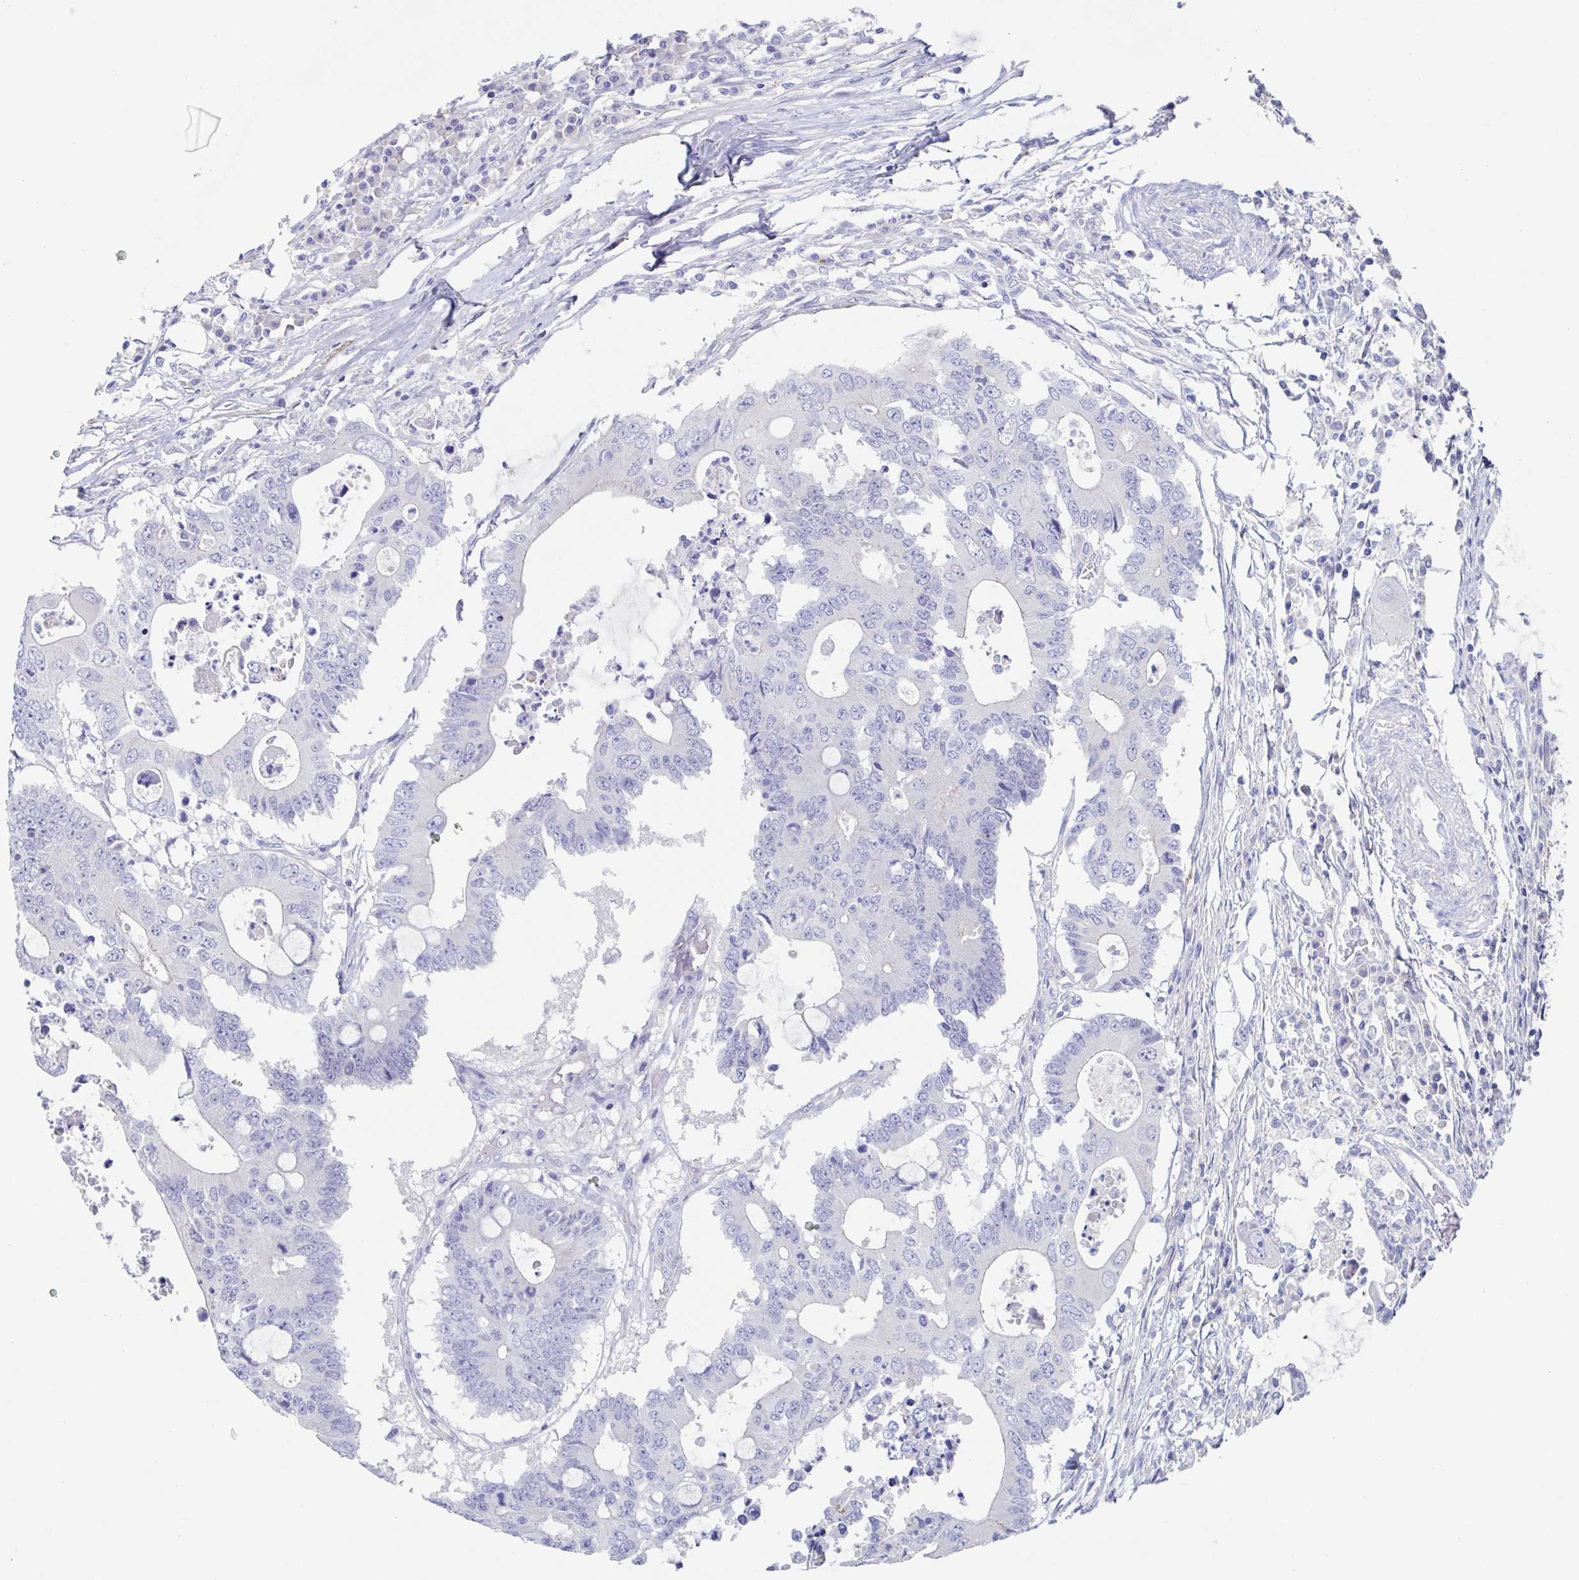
{"staining": {"intensity": "negative", "quantity": "none", "location": "none"}, "tissue": "colorectal cancer", "cell_type": "Tumor cells", "image_type": "cancer", "snomed": [{"axis": "morphology", "description": "Adenocarcinoma, NOS"}, {"axis": "topography", "description": "Colon"}], "caption": "Photomicrograph shows no significant protein positivity in tumor cells of adenocarcinoma (colorectal).", "gene": "CDH2", "patient": {"sex": "male", "age": 71}}